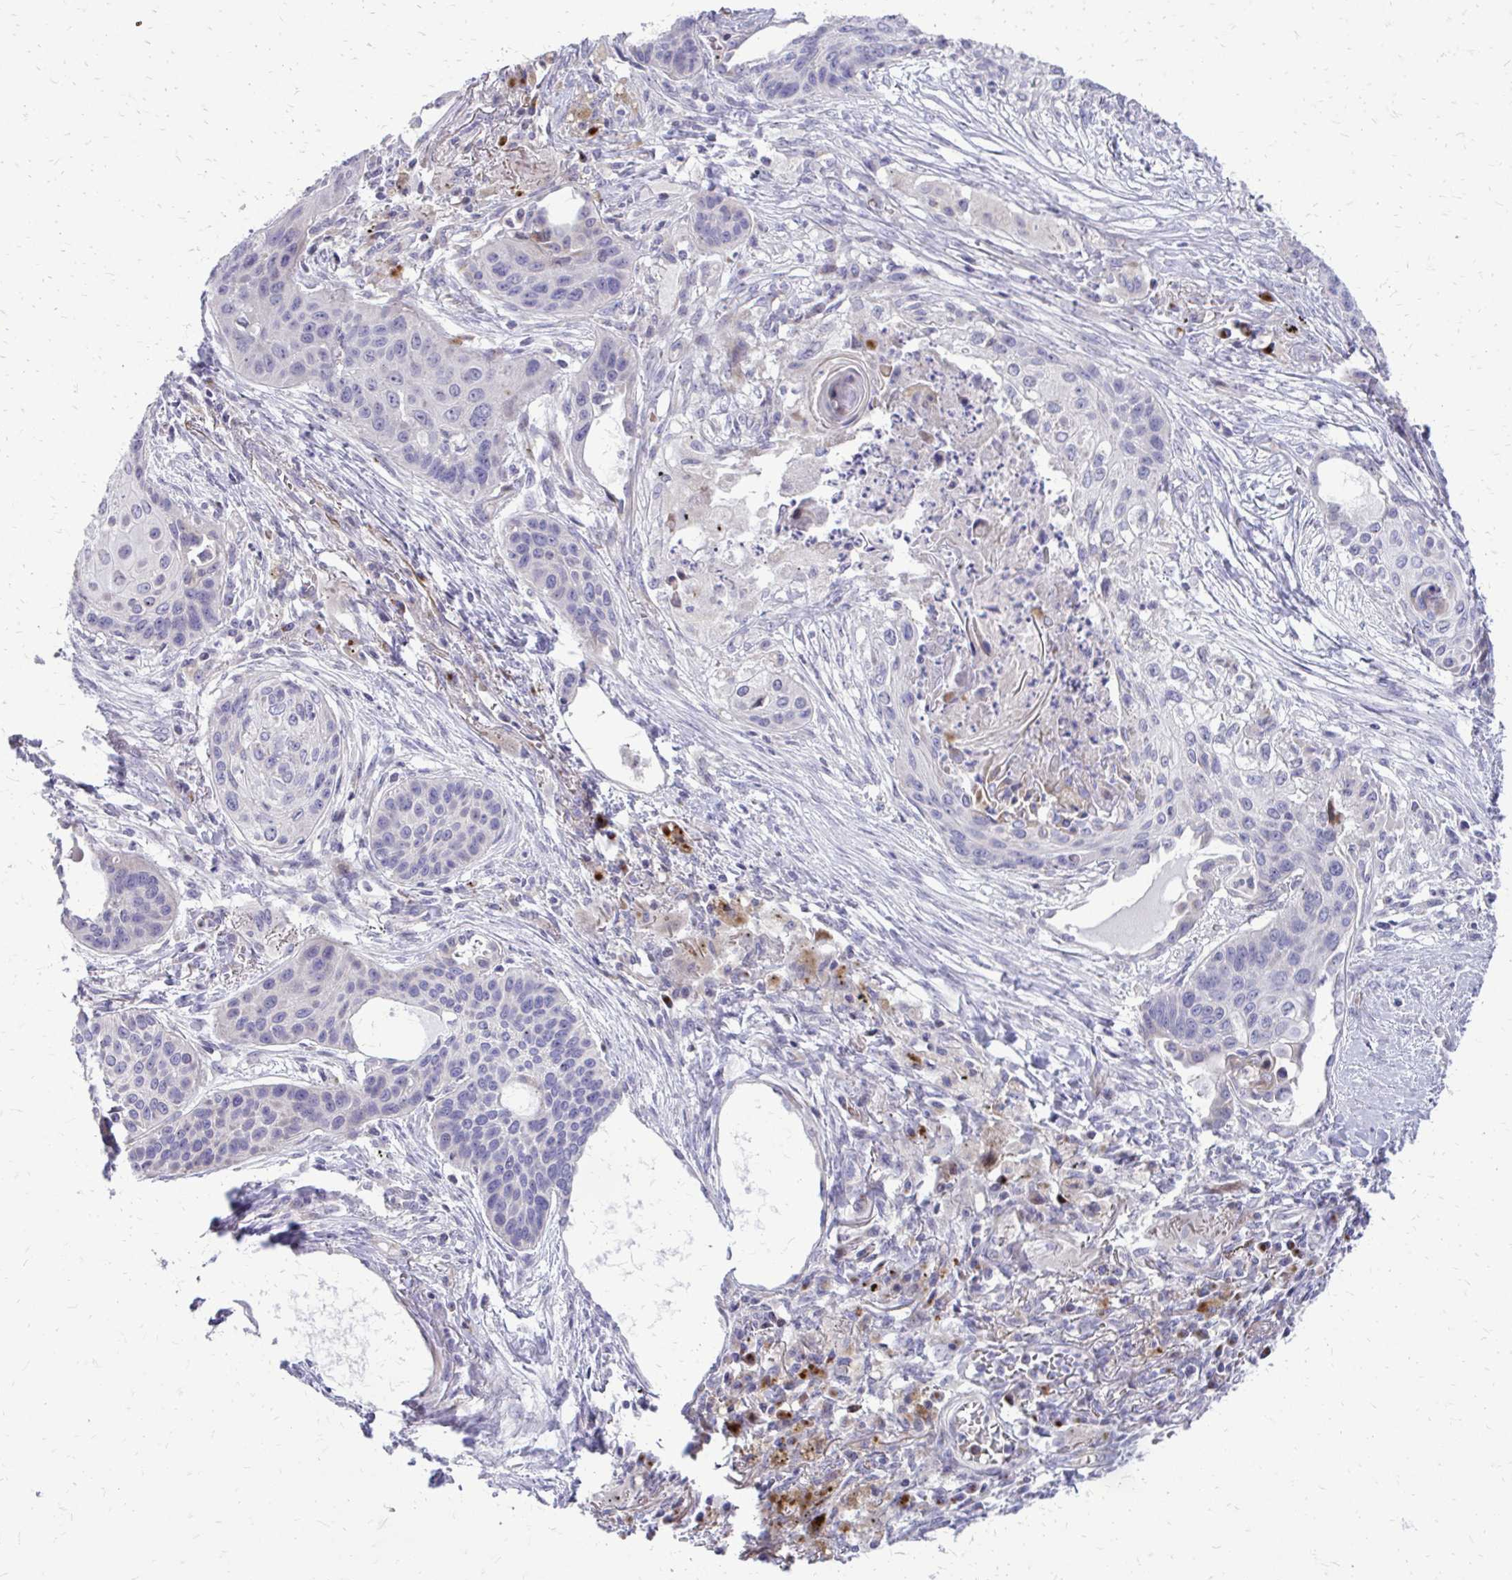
{"staining": {"intensity": "negative", "quantity": "none", "location": "none"}, "tissue": "lung cancer", "cell_type": "Tumor cells", "image_type": "cancer", "snomed": [{"axis": "morphology", "description": "Squamous cell carcinoma, NOS"}, {"axis": "topography", "description": "Lung"}], "caption": "DAB (3,3'-diaminobenzidine) immunohistochemical staining of human squamous cell carcinoma (lung) exhibits no significant positivity in tumor cells.", "gene": "FUNDC2", "patient": {"sex": "male", "age": 71}}